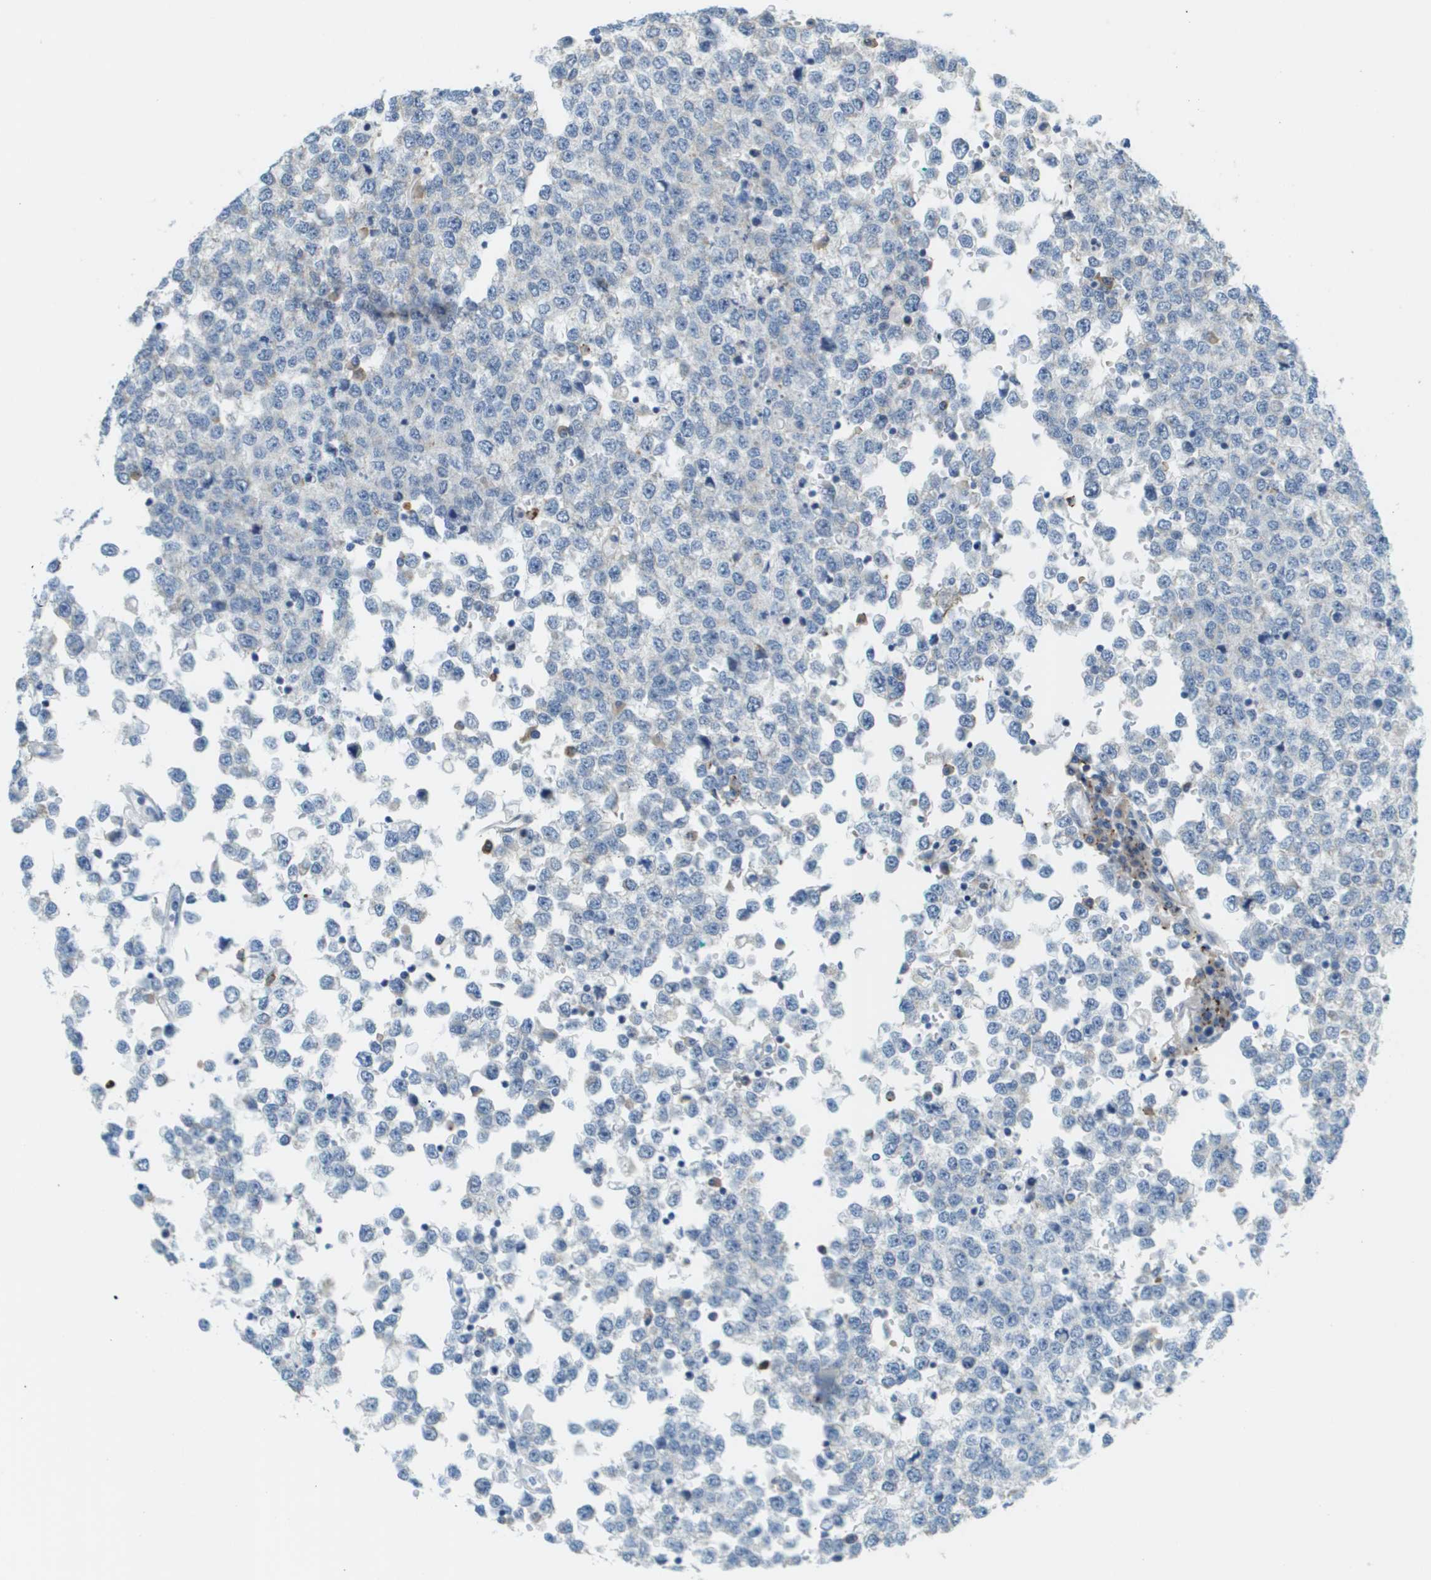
{"staining": {"intensity": "negative", "quantity": "none", "location": "none"}, "tissue": "testis cancer", "cell_type": "Tumor cells", "image_type": "cancer", "snomed": [{"axis": "morphology", "description": "Seminoma, NOS"}, {"axis": "topography", "description": "Testis"}], "caption": "IHC photomicrograph of neoplastic tissue: seminoma (testis) stained with DAB displays no significant protein positivity in tumor cells. Nuclei are stained in blue.", "gene": "SDC1", "patient": {"sex": "male", "age": 65}}